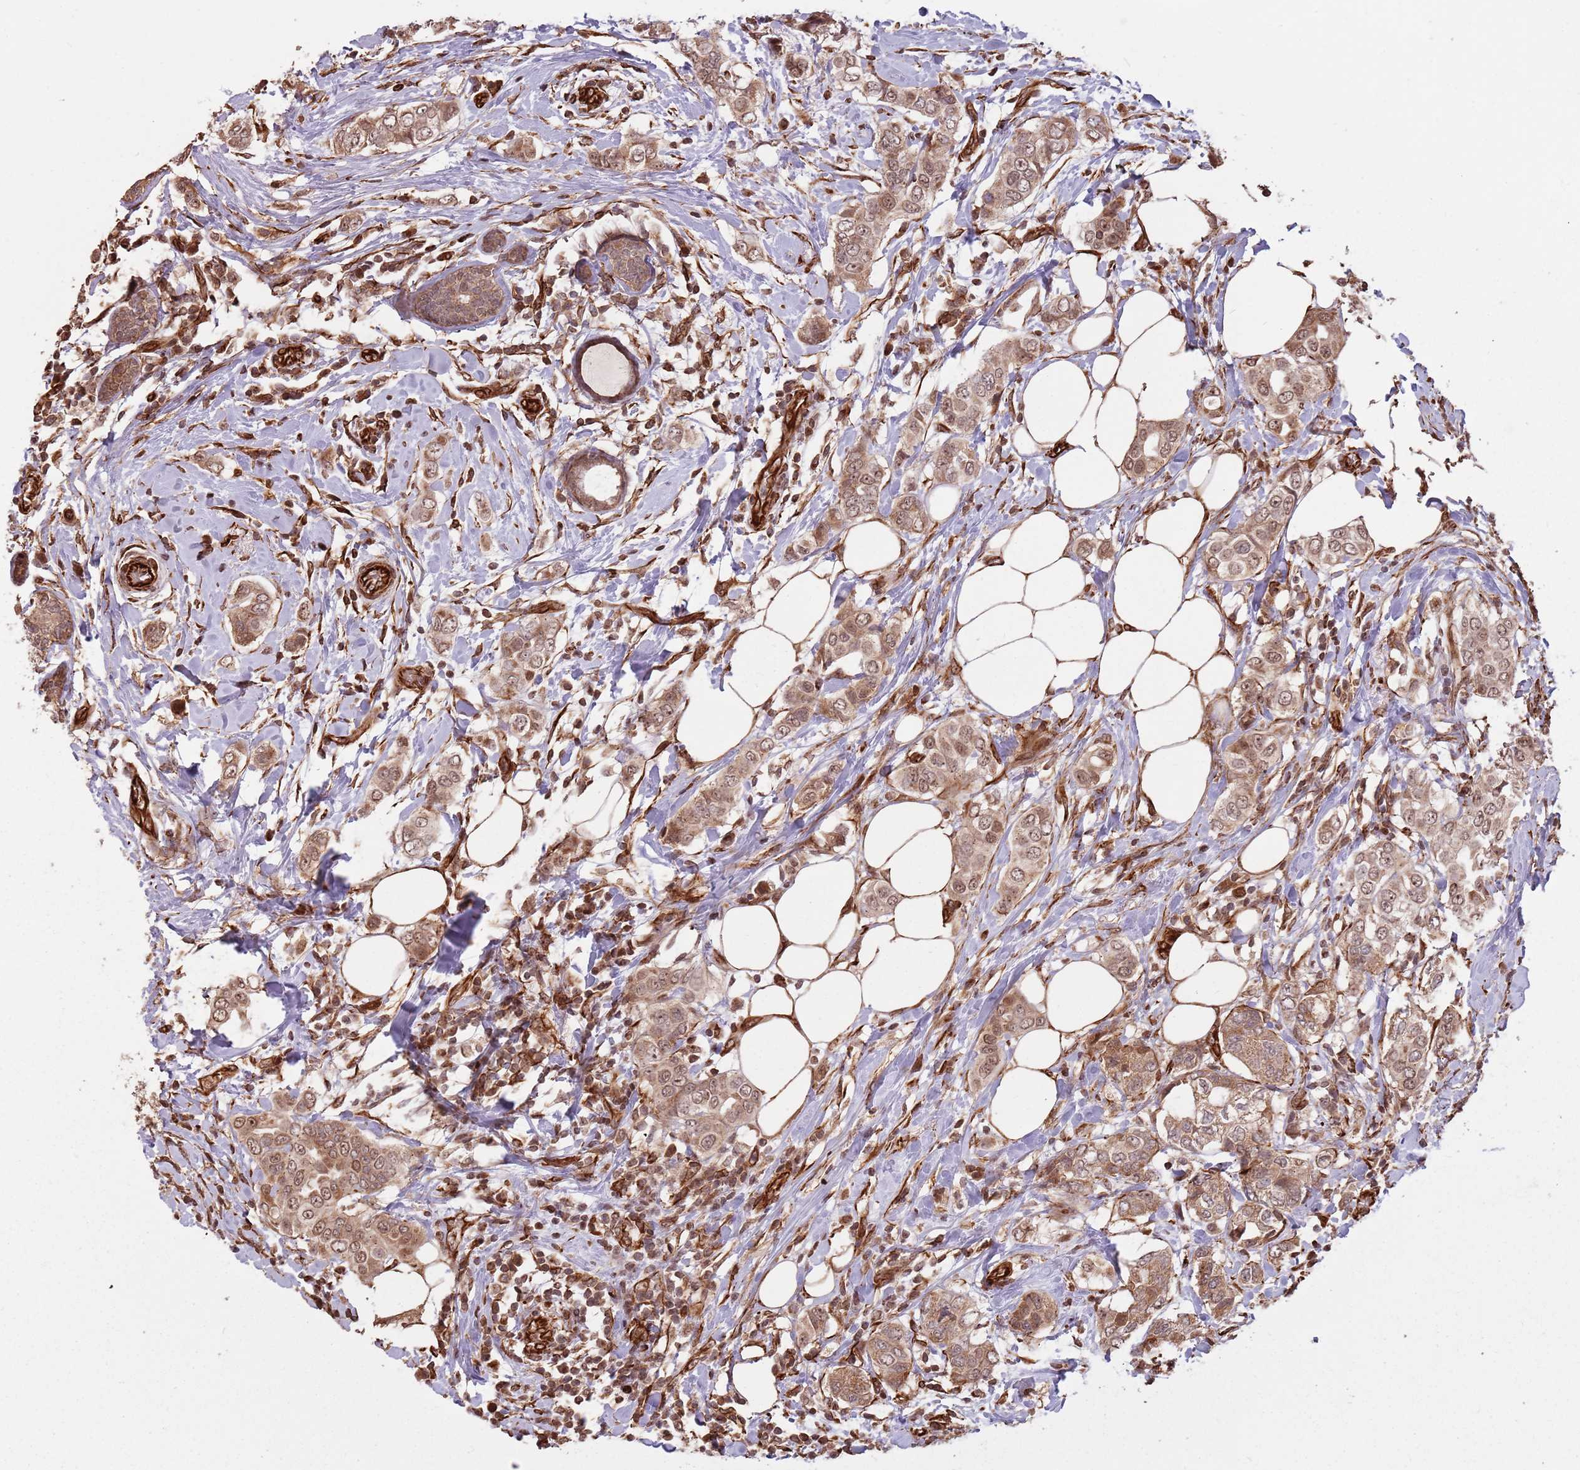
{"staining": {"intensity": "moderate", "quantity": ">75%", "location": "cytoplasmic/membranous,nuclear"}, "tissue": "breast cancer", "cell_type": "Tumor cells", "image_type": "cancer", "snomed": [{"axis": "morphology", "description": "Lobular carcinoma"}, {"axis": "topography", "description": "Breast"}], "caption": "There is medium levels of moderate cytoplasmic/membranous and nuclear positivity in tumor cells of breast lobular carcinoma, as demonstrated by immunohistochemical staining (brown color).", "gene": "ADAMTS3", "patient": {"sex": "female", "age": 51}}